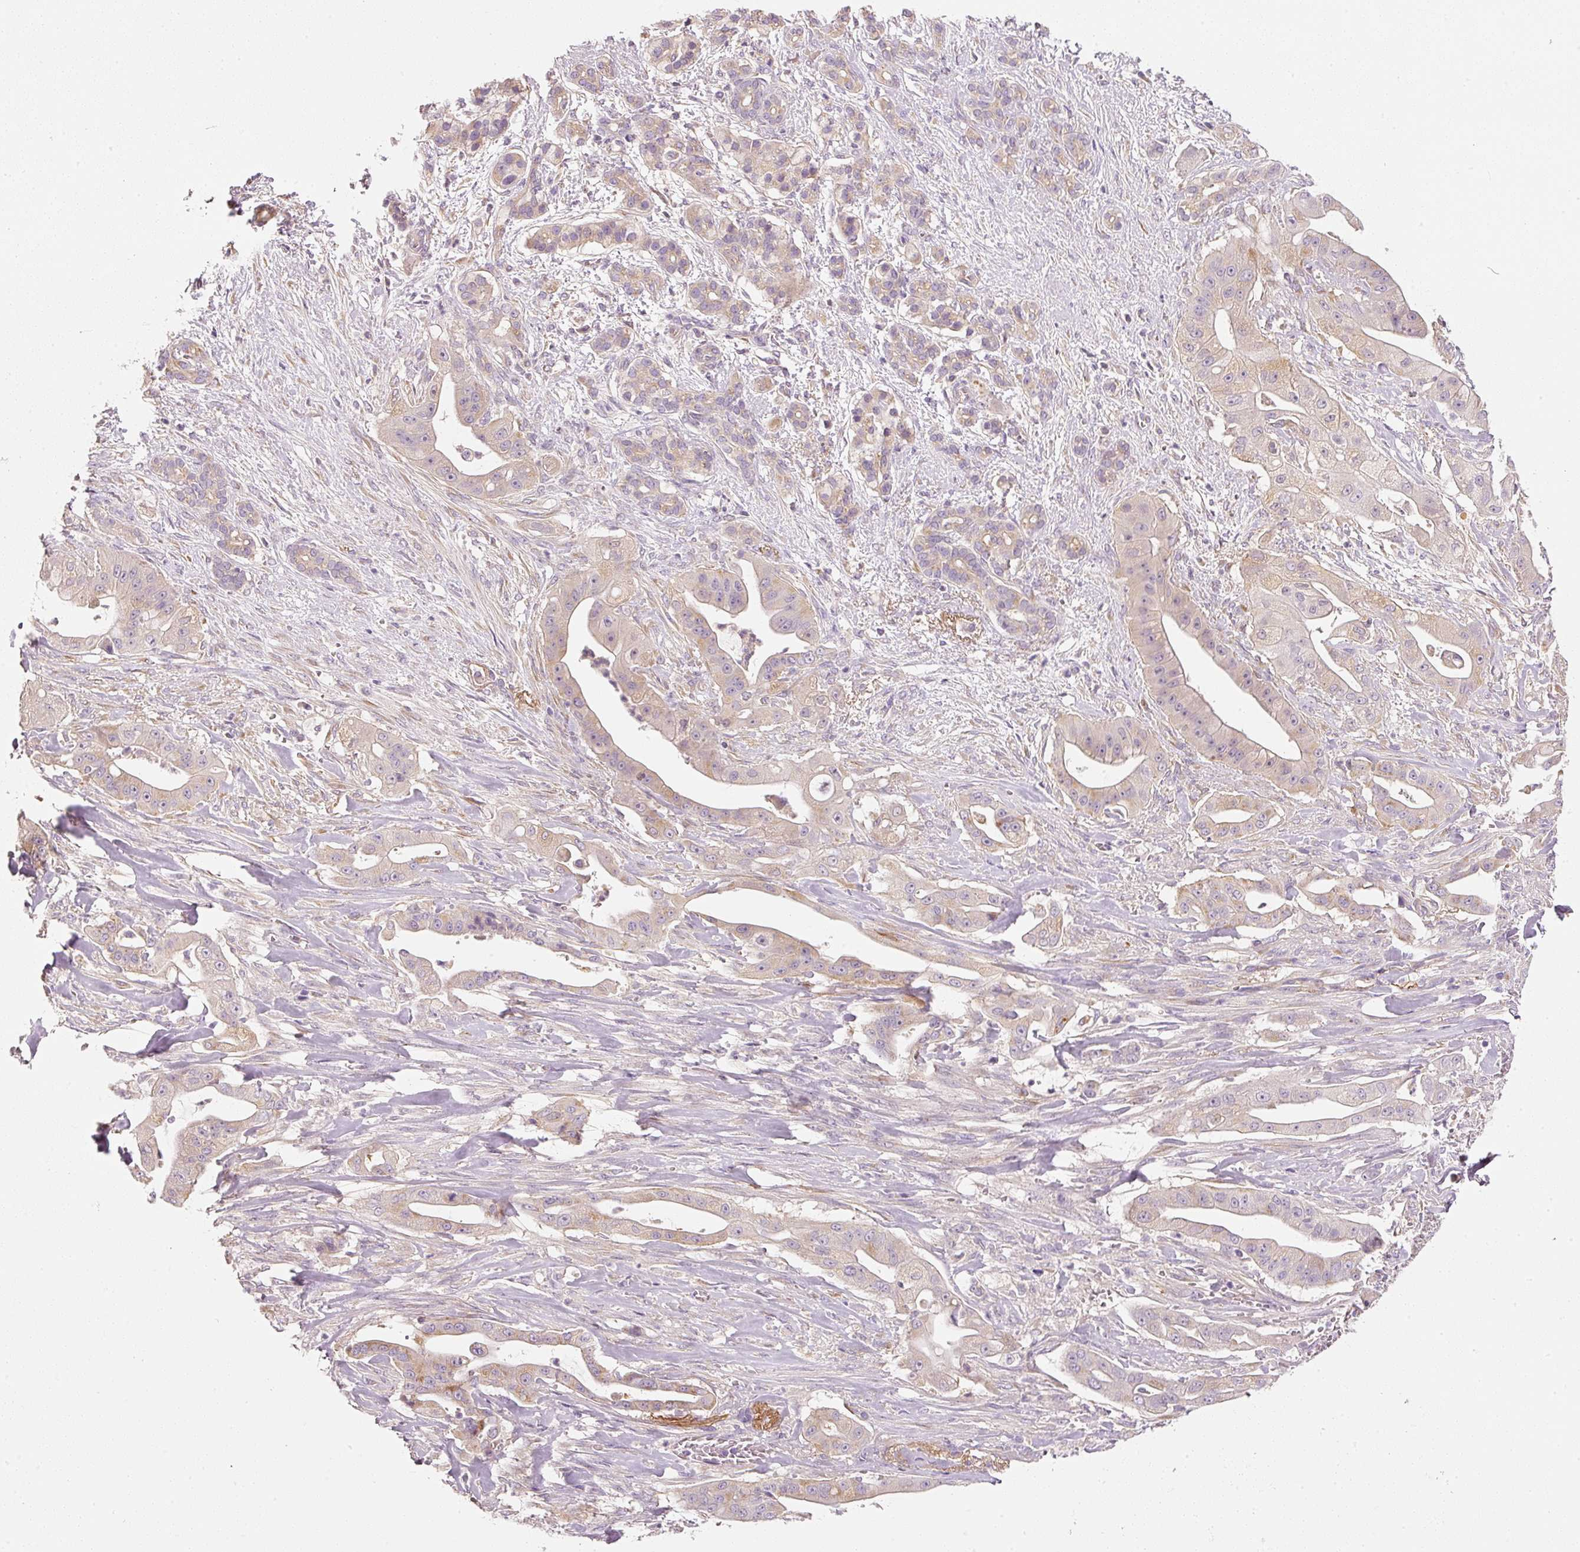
{"staining": {"intensity": "weak", "quantity": "25%-75%", "location": "cytoplasmic/membranous"}, "tissue": "pancreatic cancer", "cell_type": "Tumor cells", "image_type": "cancer", "snomed": [{"axis": "morphology", "description": "Adenocarcinoma, NOS"}, {"axis": "topography", "description": "Pancreas"}], "caption": "A high-resolution micrograph shows immunohistochemistry (IHC) staining of pancreatic adenocarcinoma, which demonstrates weak cytoplasmic/membranous expression in approximately 25%-75% of tumor cells.", "gene": "RNF167", "patient": {"sex": "male", "age": 57}}